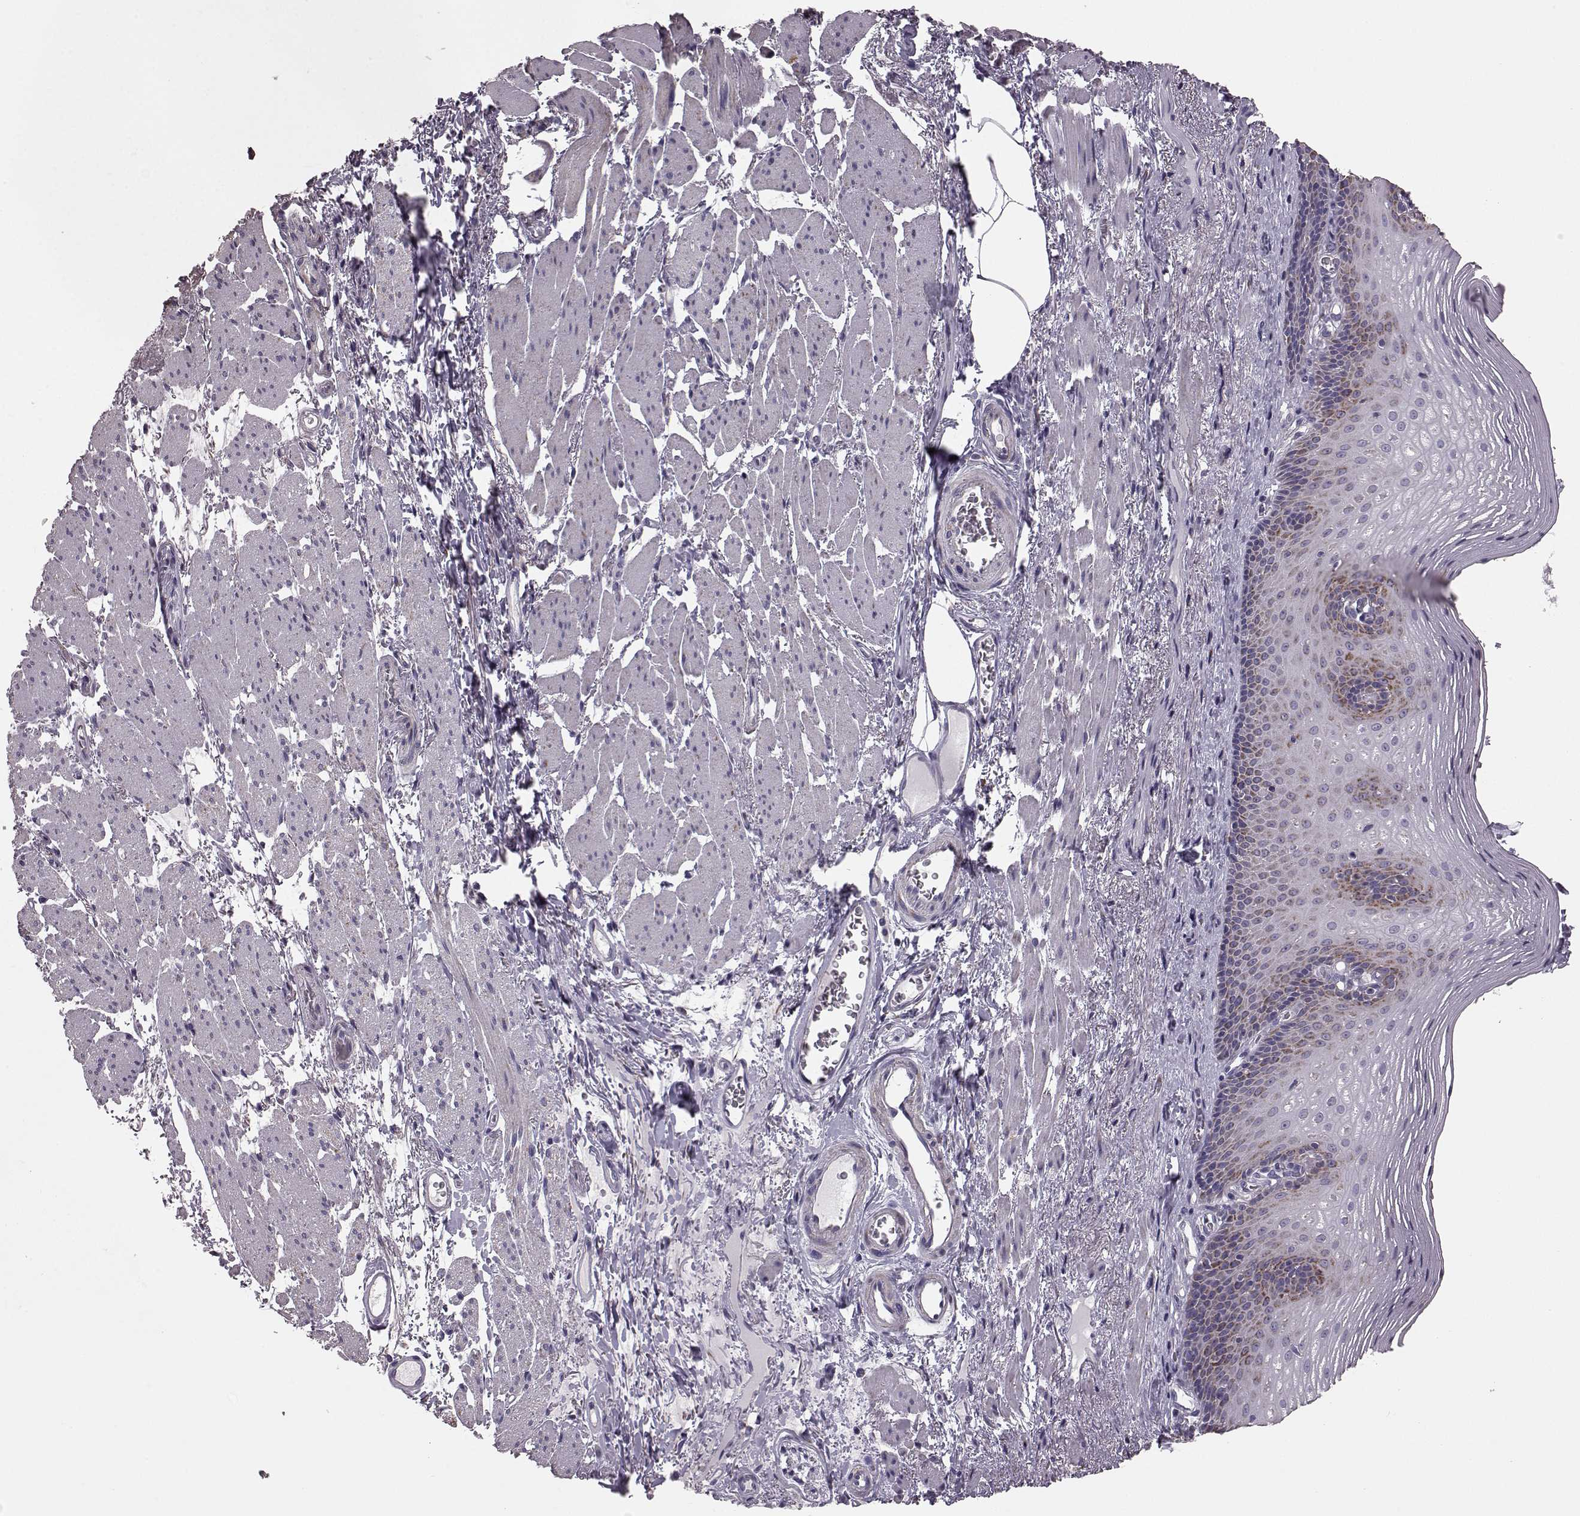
{"staining": {"intensity": "strong", "quantity": "<25%", "location": "cytoplasmic/membranous"}, "tissue": "esophagus", "cell_type": "Squamous epithelial cells", "image_type": "normal", "snomed": [{"axis": "morphology", "description": "Normal tissue, NOS"}, {"axis": "topography", "description": "Esophagus"}], "caption": "Immunohistochemical staining of normal human esophagus displays strong cytoplasmic/membranous protein positivity in about <25% of squamous epithelial cells.", "gene": "ATP5MF", "patient": {"sex": "male", "age": 76}}